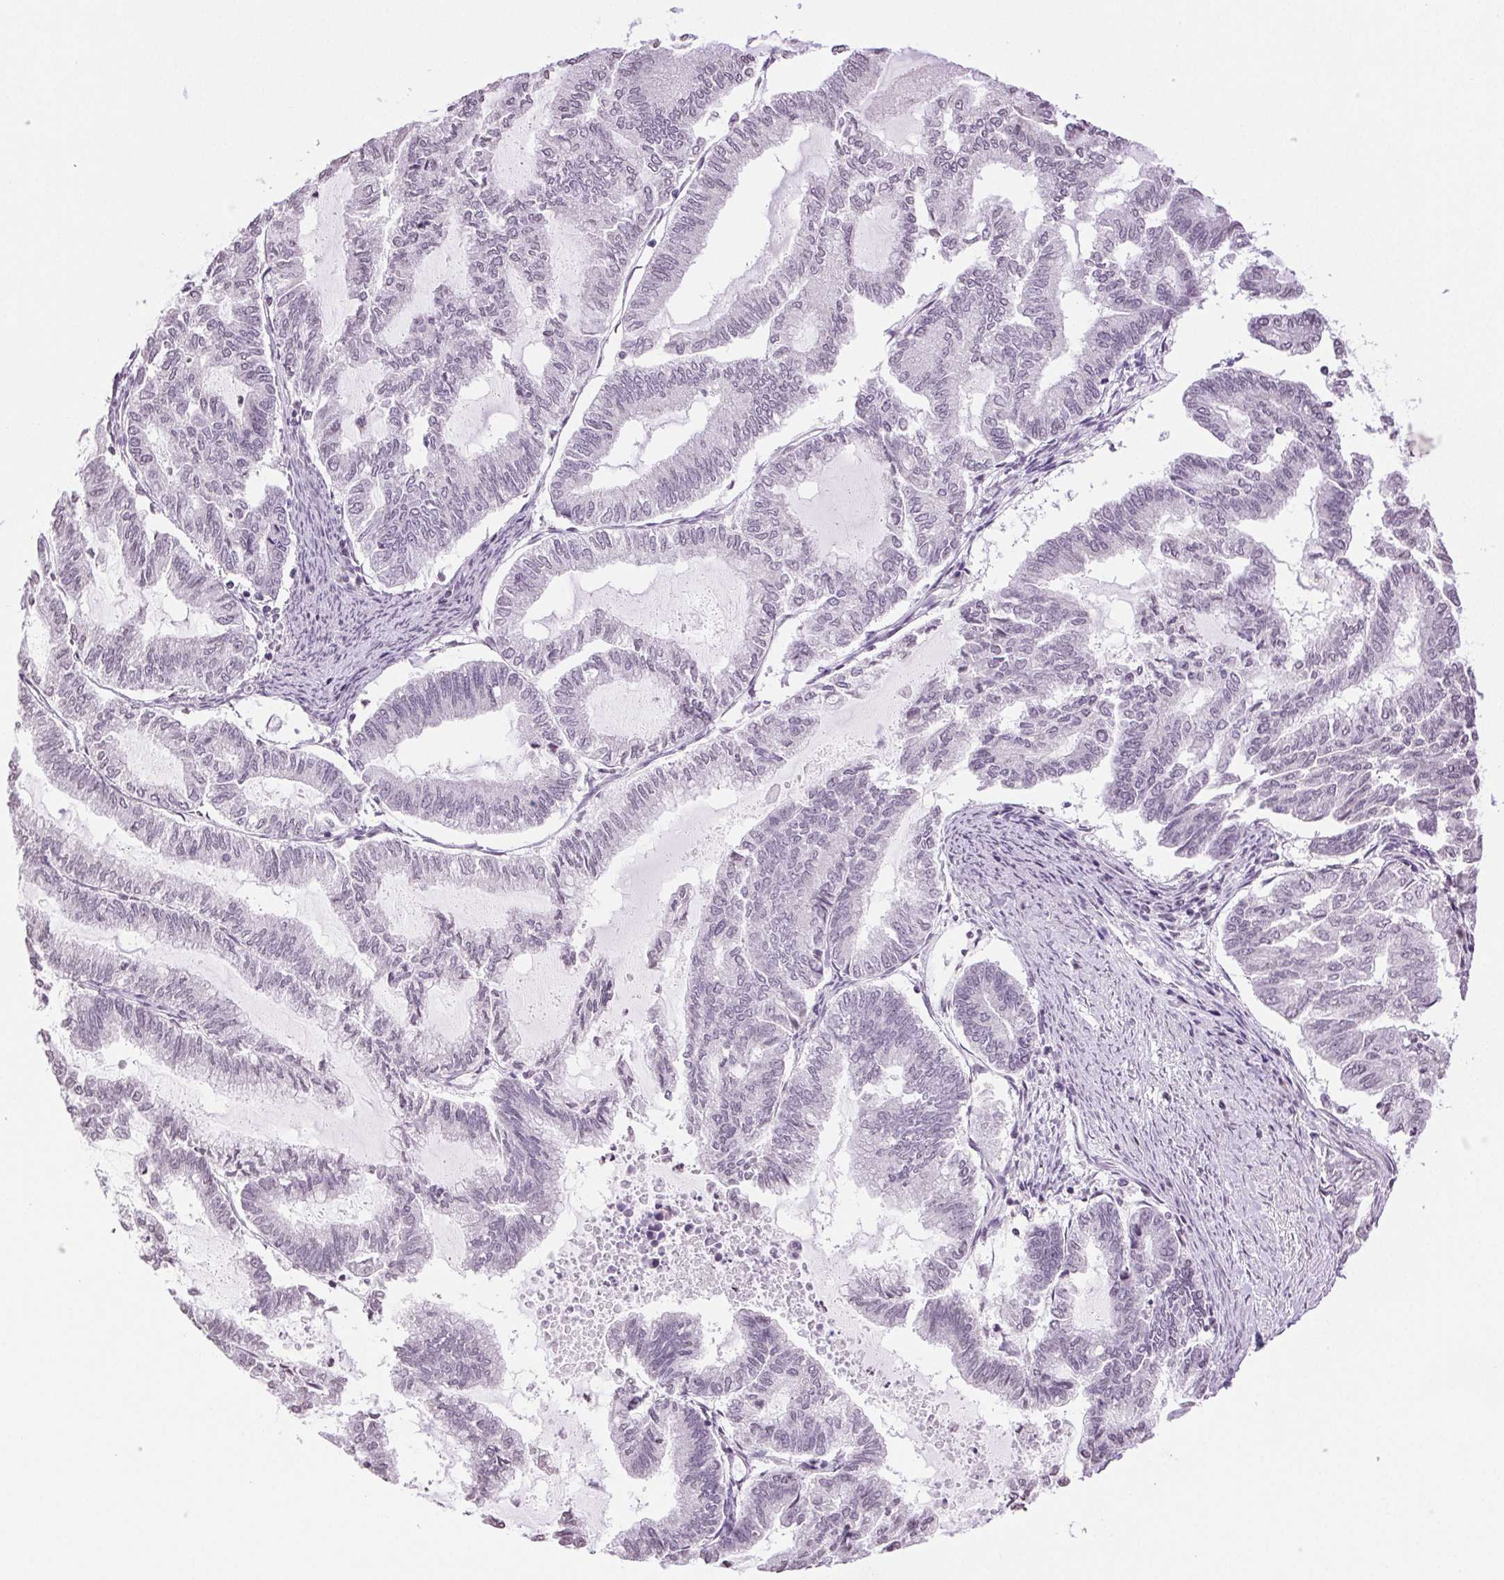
{"staining": {"intensity": "negative", "quantity": "none", "location": "none"}, "tissue": "endometrial cancer", "cell_type": "Tumor cells", "image_type": "cancer", "snomed": [{"axis": "morphology", "description": "Adenocarcinoma, NOS"}, {"axis": "topography", "description": "Endometrium"}], "caption": "There is no significant staining in tumor cells of adenocarcinoma (endometrial). The staining is performed using DAB brown chromogen with nuclei counter-stained in using hematoxylin.", "gene": "TNNT3", "patient": {"sex": "female", "age": 79}}